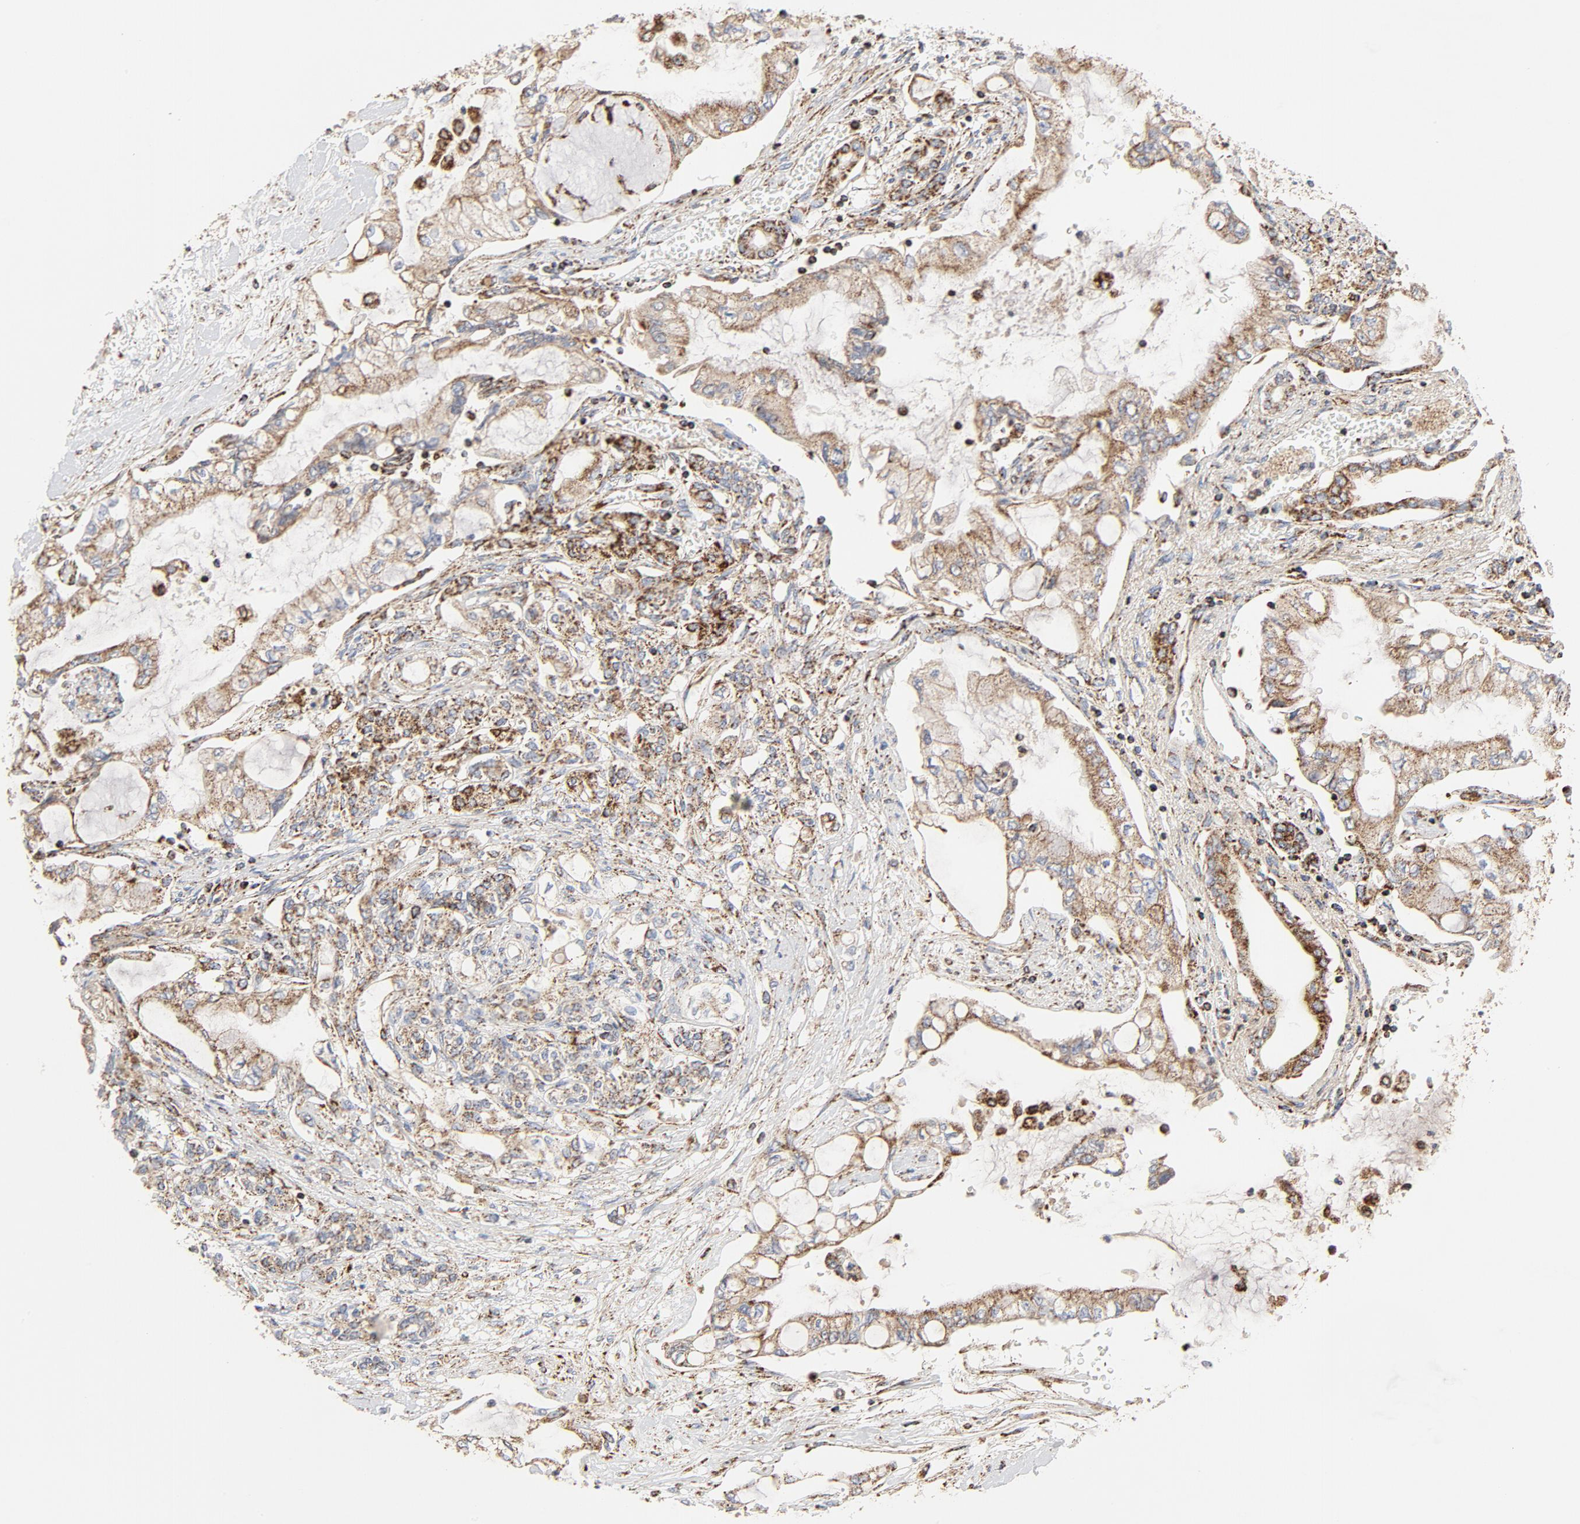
{"staining": {"intensity": "moderate", "quantity": ">75%", "location": "cytoplasmic/membranous"}, "tissue": "pancreatic cancer", "cell_type": "Tumor cells", "image_type": "cancer", "snomed": [{"axis": "morphology", "description": "Adenocarcinoma, NOS"}, {"axis": "topography", "description": "Pancreas"}], "caption": "A brown stain highlights moderate cytoplasmic/membranous expression of a protein in pancreatic adenocarcinoma tumor cells. The staining was performed using DAB, with brown indicating positive protein expression. Nuclei are stained blue with hematoxylin.", "gene": "PCNX4", "patient": {"sex": "female", "age": 70}}